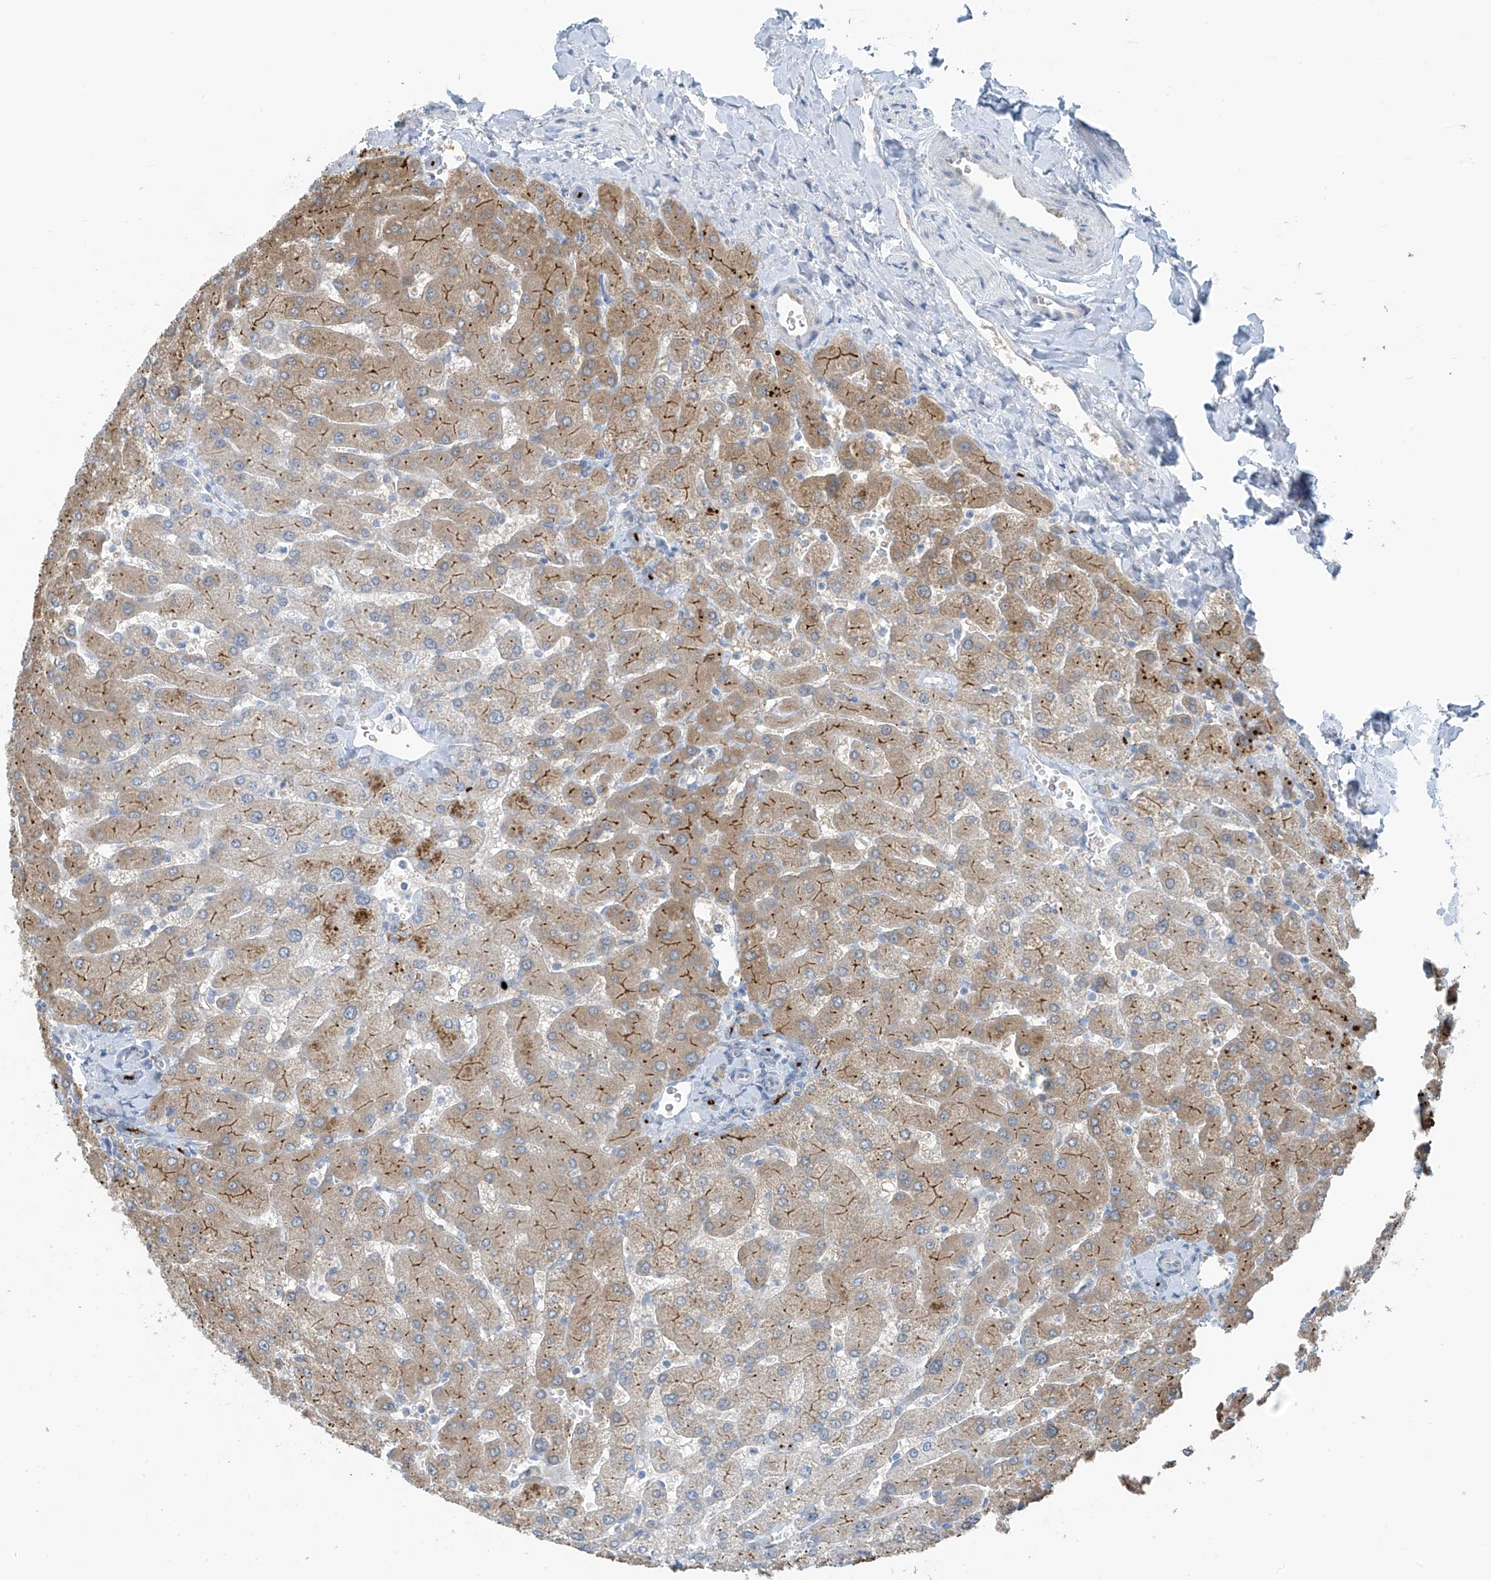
{"staining": {"intensity": "negative", "quantity": "none", "location": "none"}, "tissue": "liver", "cell_type": "Cholangiocytes", "image_type": "normal", "snomed": [{"axis": "morphology", "description": "Normal tissue, NOS"}, {"axis": "topography", "description": "Liver"}], "caption": "Immunohistochemistry (IHC) of benign liver reveals no expression in cholangiocytes.", "gene": "ZNF793", "patient": {"sex": "male", "age": 55}}